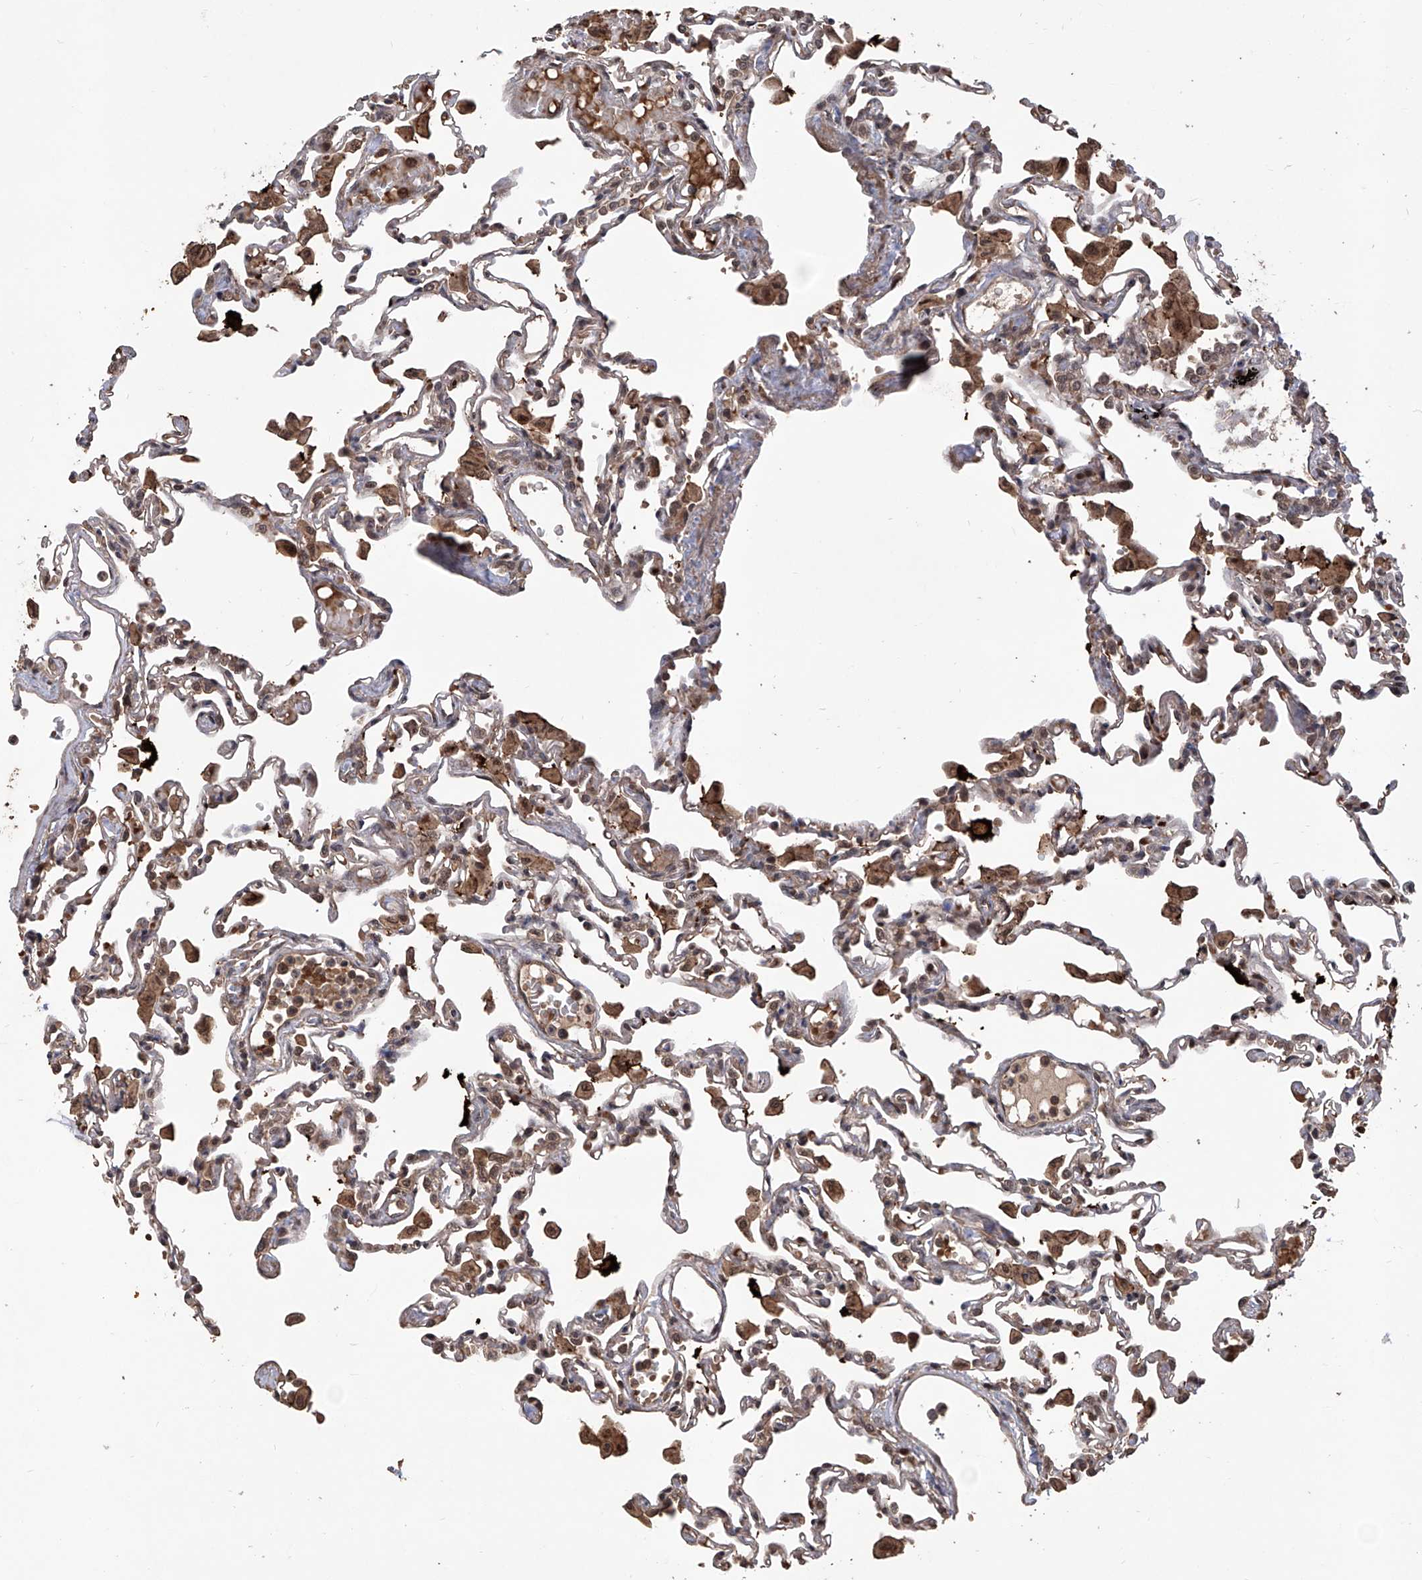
{"staining": {"intensity": "moderate", "quantity": "<25%", "location": "cytoplasmic/membranous"}, "tissue": "lung", "cell_type": "Alveolar cells", "image_type": "normal", "snomed": [{"axis": "morphology", "description": "Normal tissue, NOS"}, {"axis": "topography", "description": "Bronchus"}, {"axis": "topography", "description": "Lung"}], "caption": "Immunohistochemistry (IHC) of normal human lung shows low levels of moderate cytoplasmic/membranous staining in approximately <25% of alveolar cells. The staining is performed using DAB (3,3'-diaminobenzidine) brown chromogen to label protein expression. The nuclei are counter-stained blue using hematoxylin.", "gene": "LYSMD4", "patient": {"sex": "female", "age": 49}}